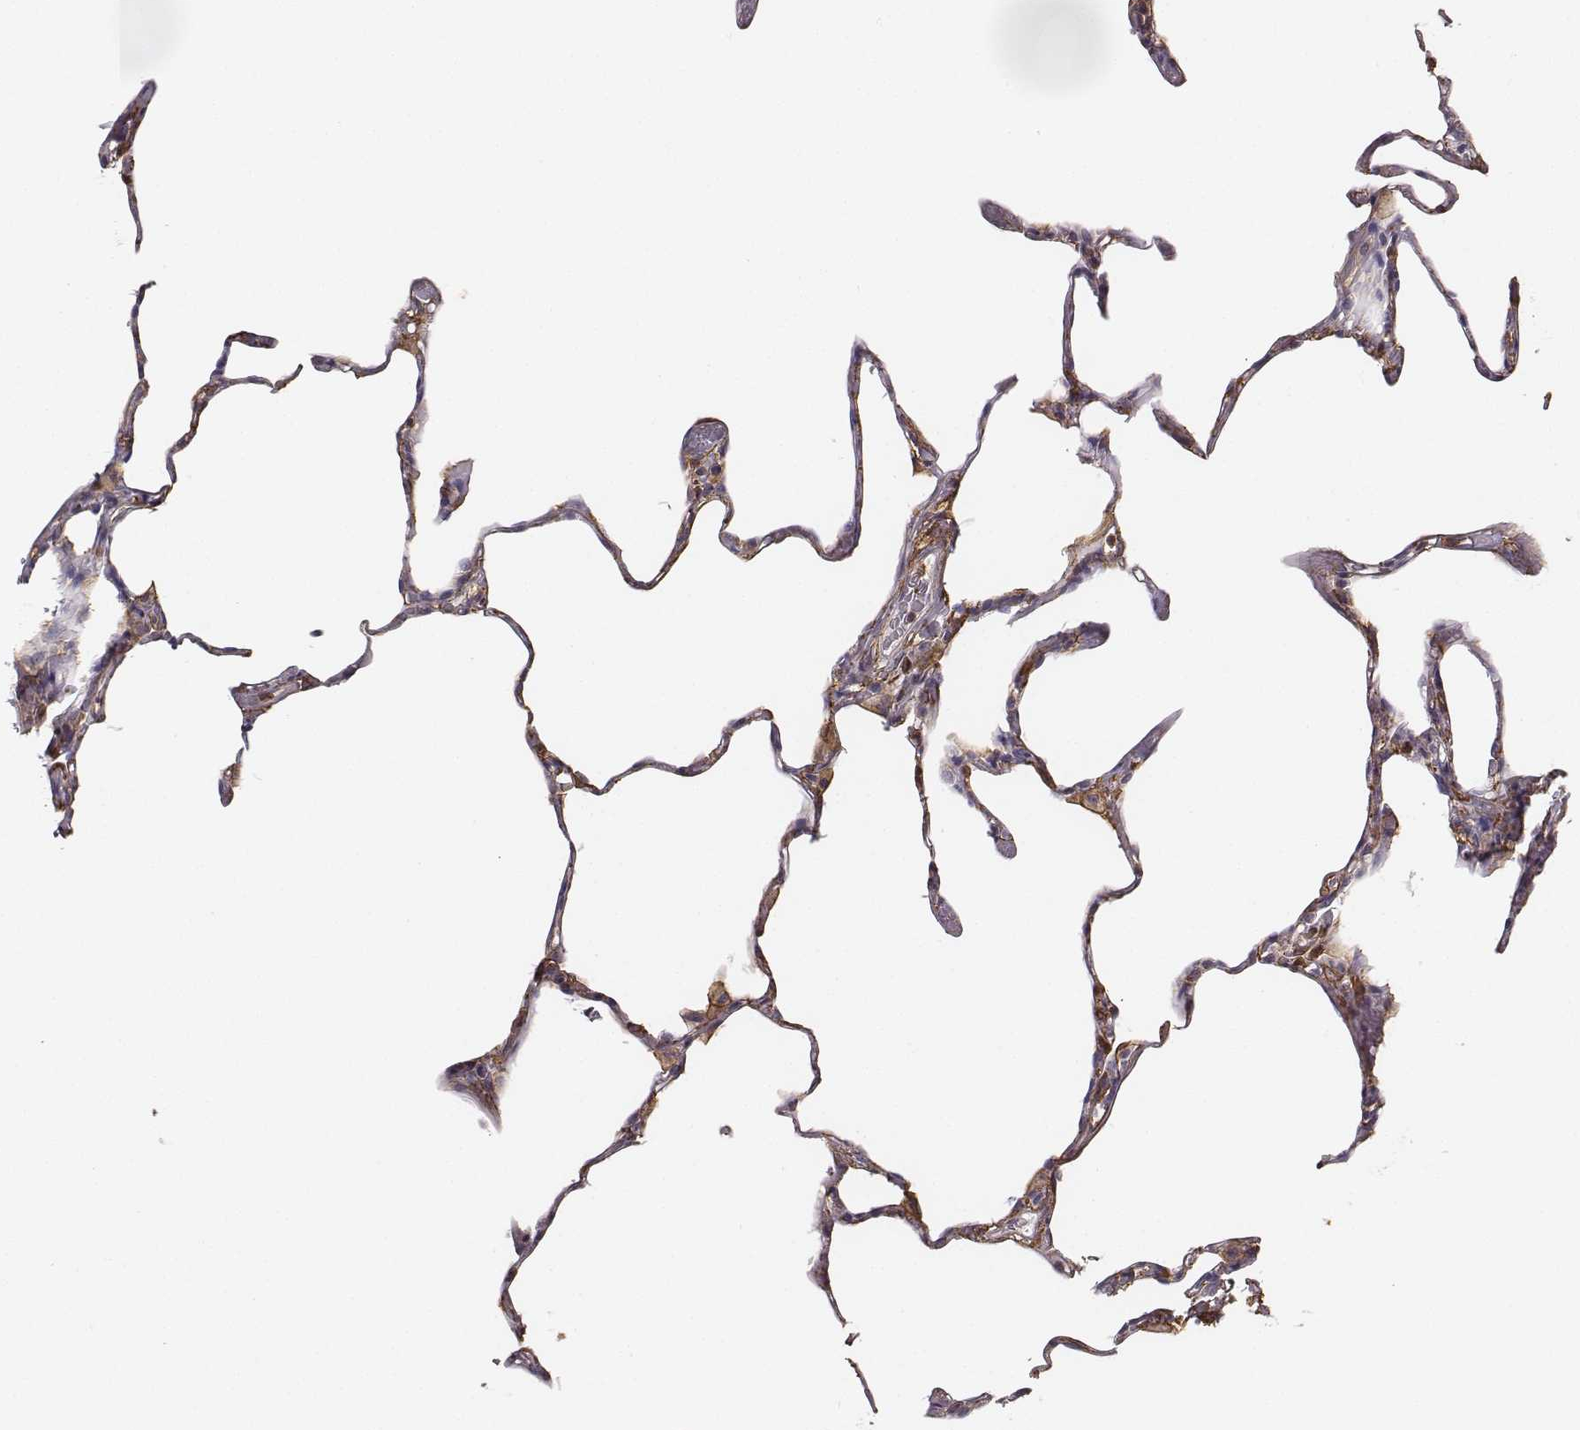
{"staining": {"intensity": "negative", "quantity": "none", "location": "none"}, "tissue": "lung", "cell_type": "Alveolar cells", "image_type": "normal", "snomed": [{"axis": "morphology", "description": "Normal tissue, NOS"}, {"axis": "topography", "description": "Lung"}], "caption": "The image exhibits no staining of alveolar cells in benign lung.", "gene": "ZYX", "patient": {"sex": "male", "age": 65}}